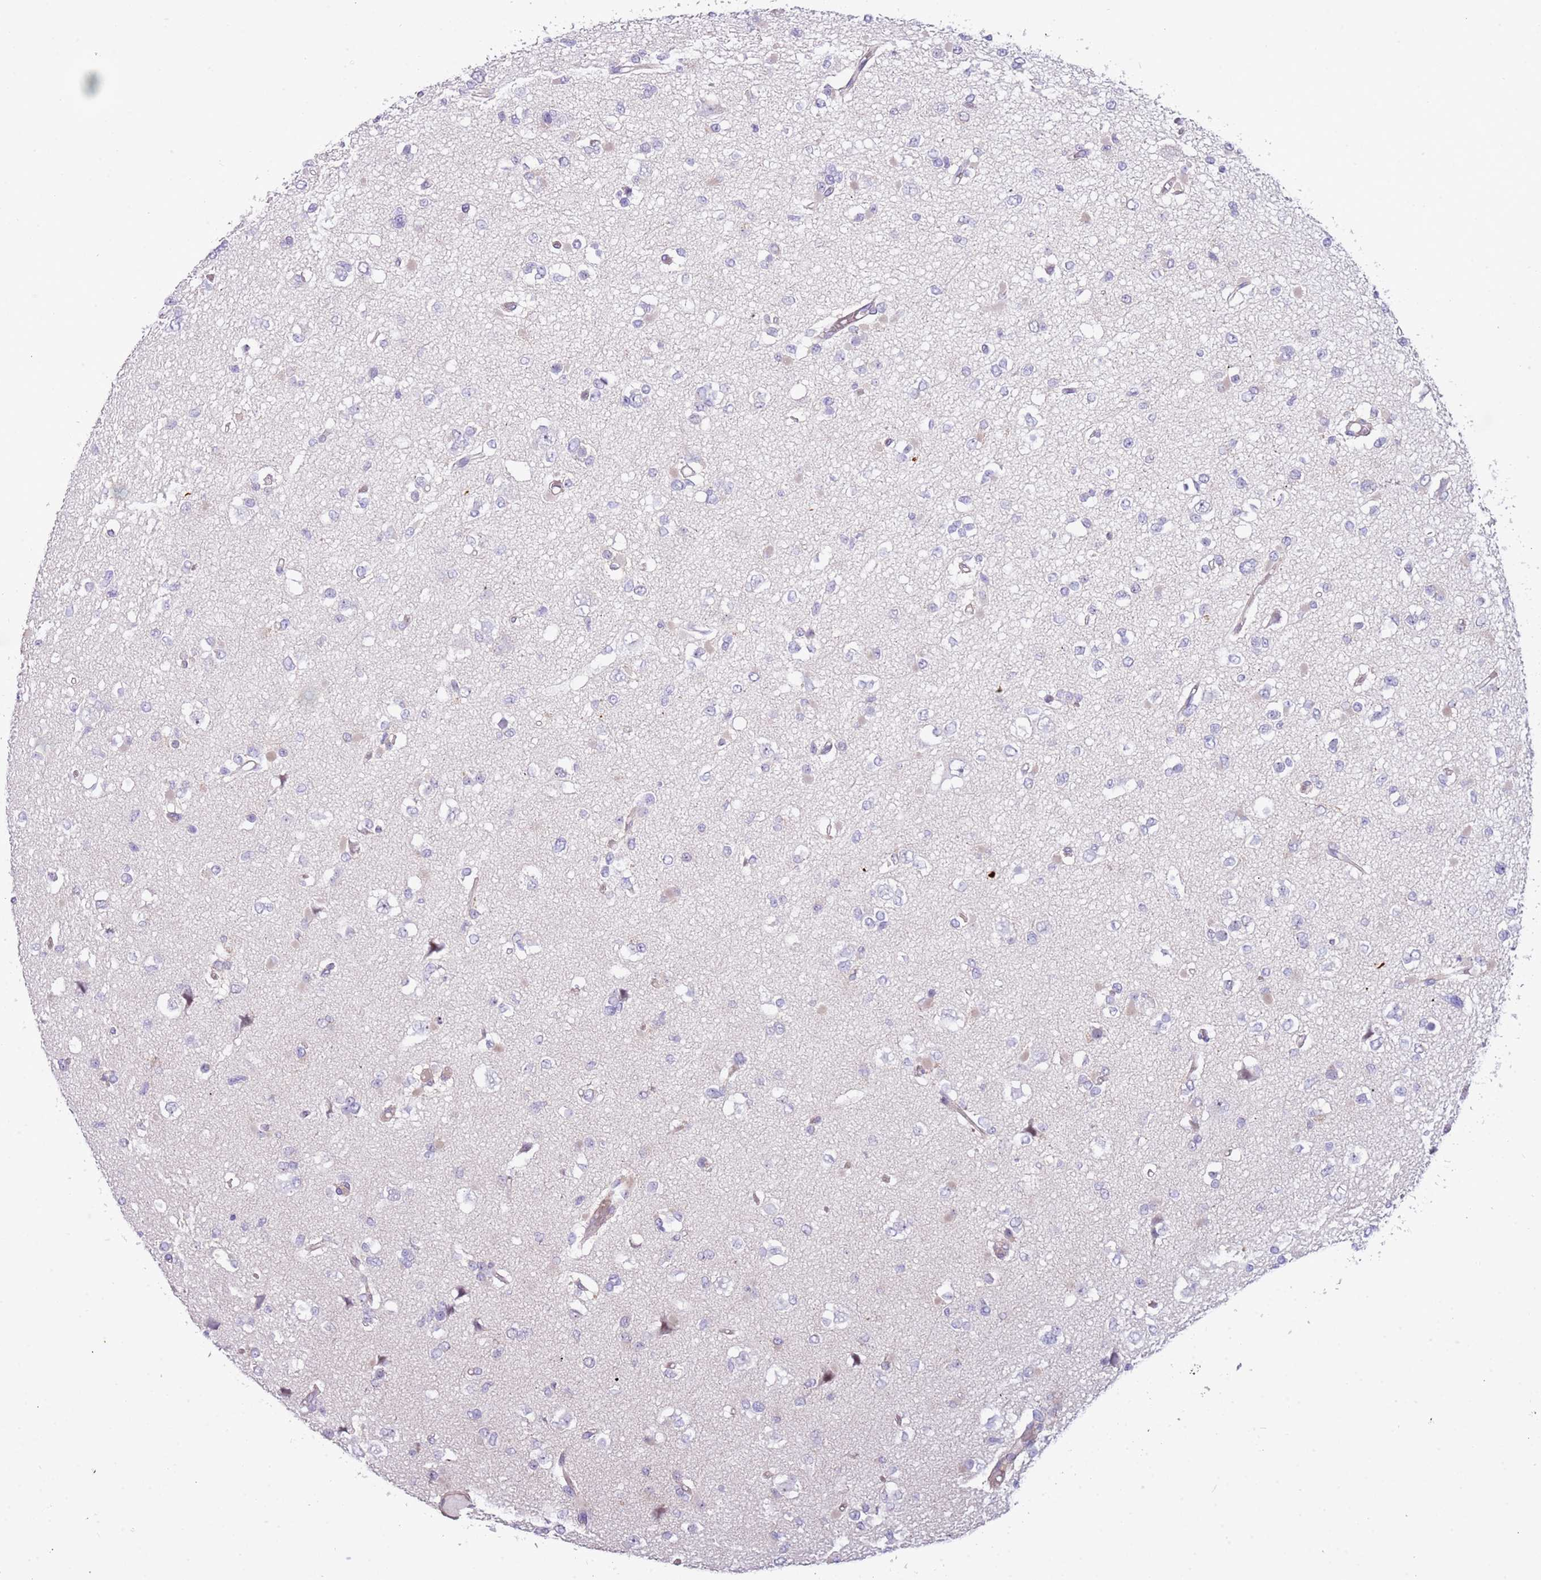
{"staining": {"intensity": "negative", "quantity": "none", "location": "none"}, "tissue": "glioma", "cell_type": "Tumor cells", "image_type": "cancer", "snomed": [{"axis": "morphology", "description": "Glioma, malignant, Low grade"}, {"axis": "topography", "description": "Brain"}], "caption": "A photomicrograph of malignant low-grade glioma stained for a protein demonstrates no brown staining in tumor cells.", "gene": "ITGB6", "patient": {"sex": "female", "age": 22}}